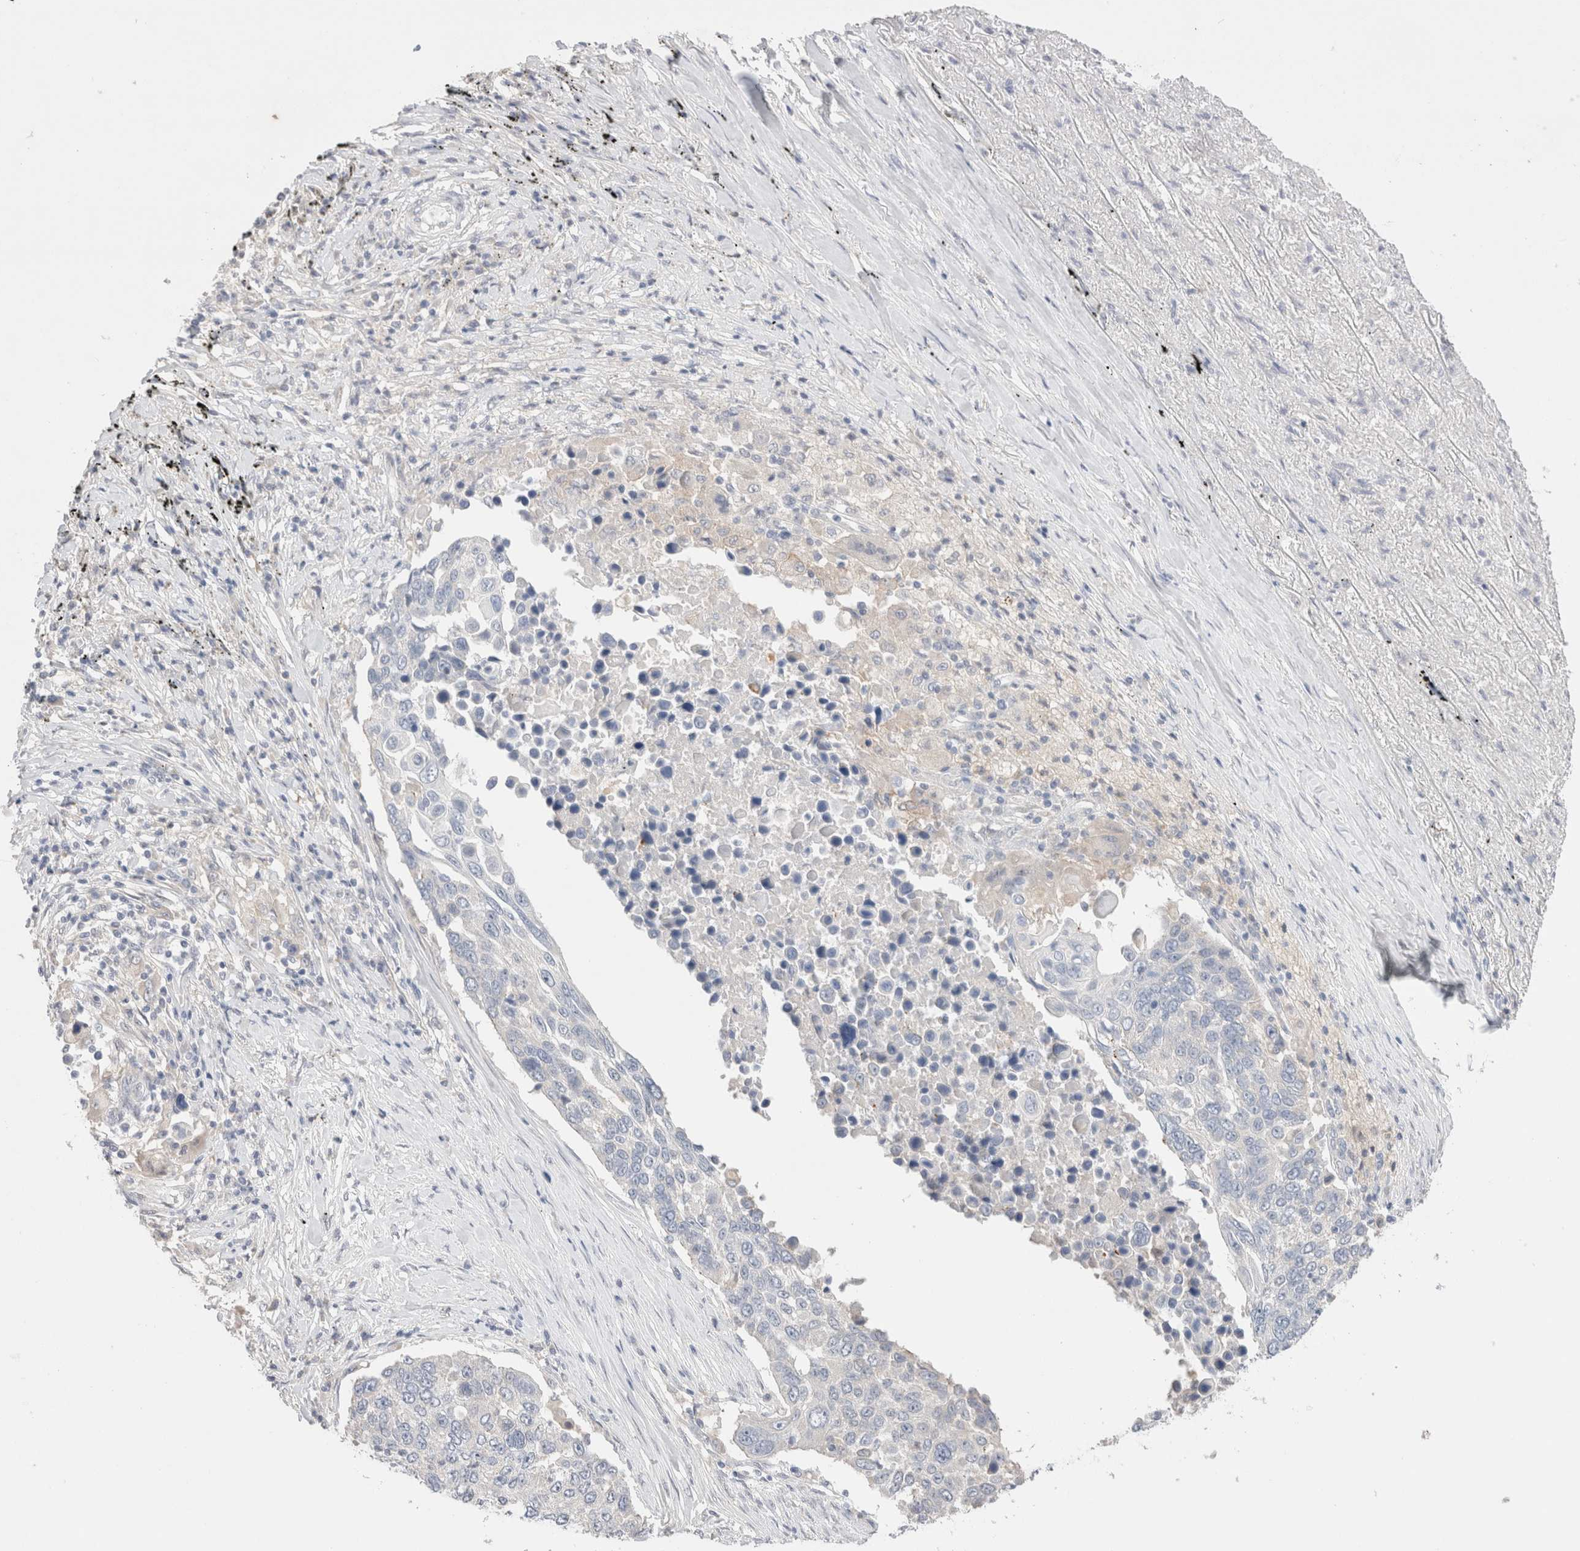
{"staining": {"intensity": "negative", "quantity": "none", "location": "none"}, "tissue": "lung cancer", "cell_type": "Tumor cells", "image_type": "cancer", "snomed": [{"axis": "morphology", "description": "Squamous cell carcinoma, NOS"}, {"axis": "topography", "description": "Lung"}], "caption": "Lung cancer was stained to show a protein in brown. There is no significant staining in tumor cells. Brightfield microscopy of immunohistochemistry stained with DAB (brown) and hematoxylin (blue), captured at high magnification.", "gene": "SPATA20", "patient": {"sex": "male", "age": 66}}